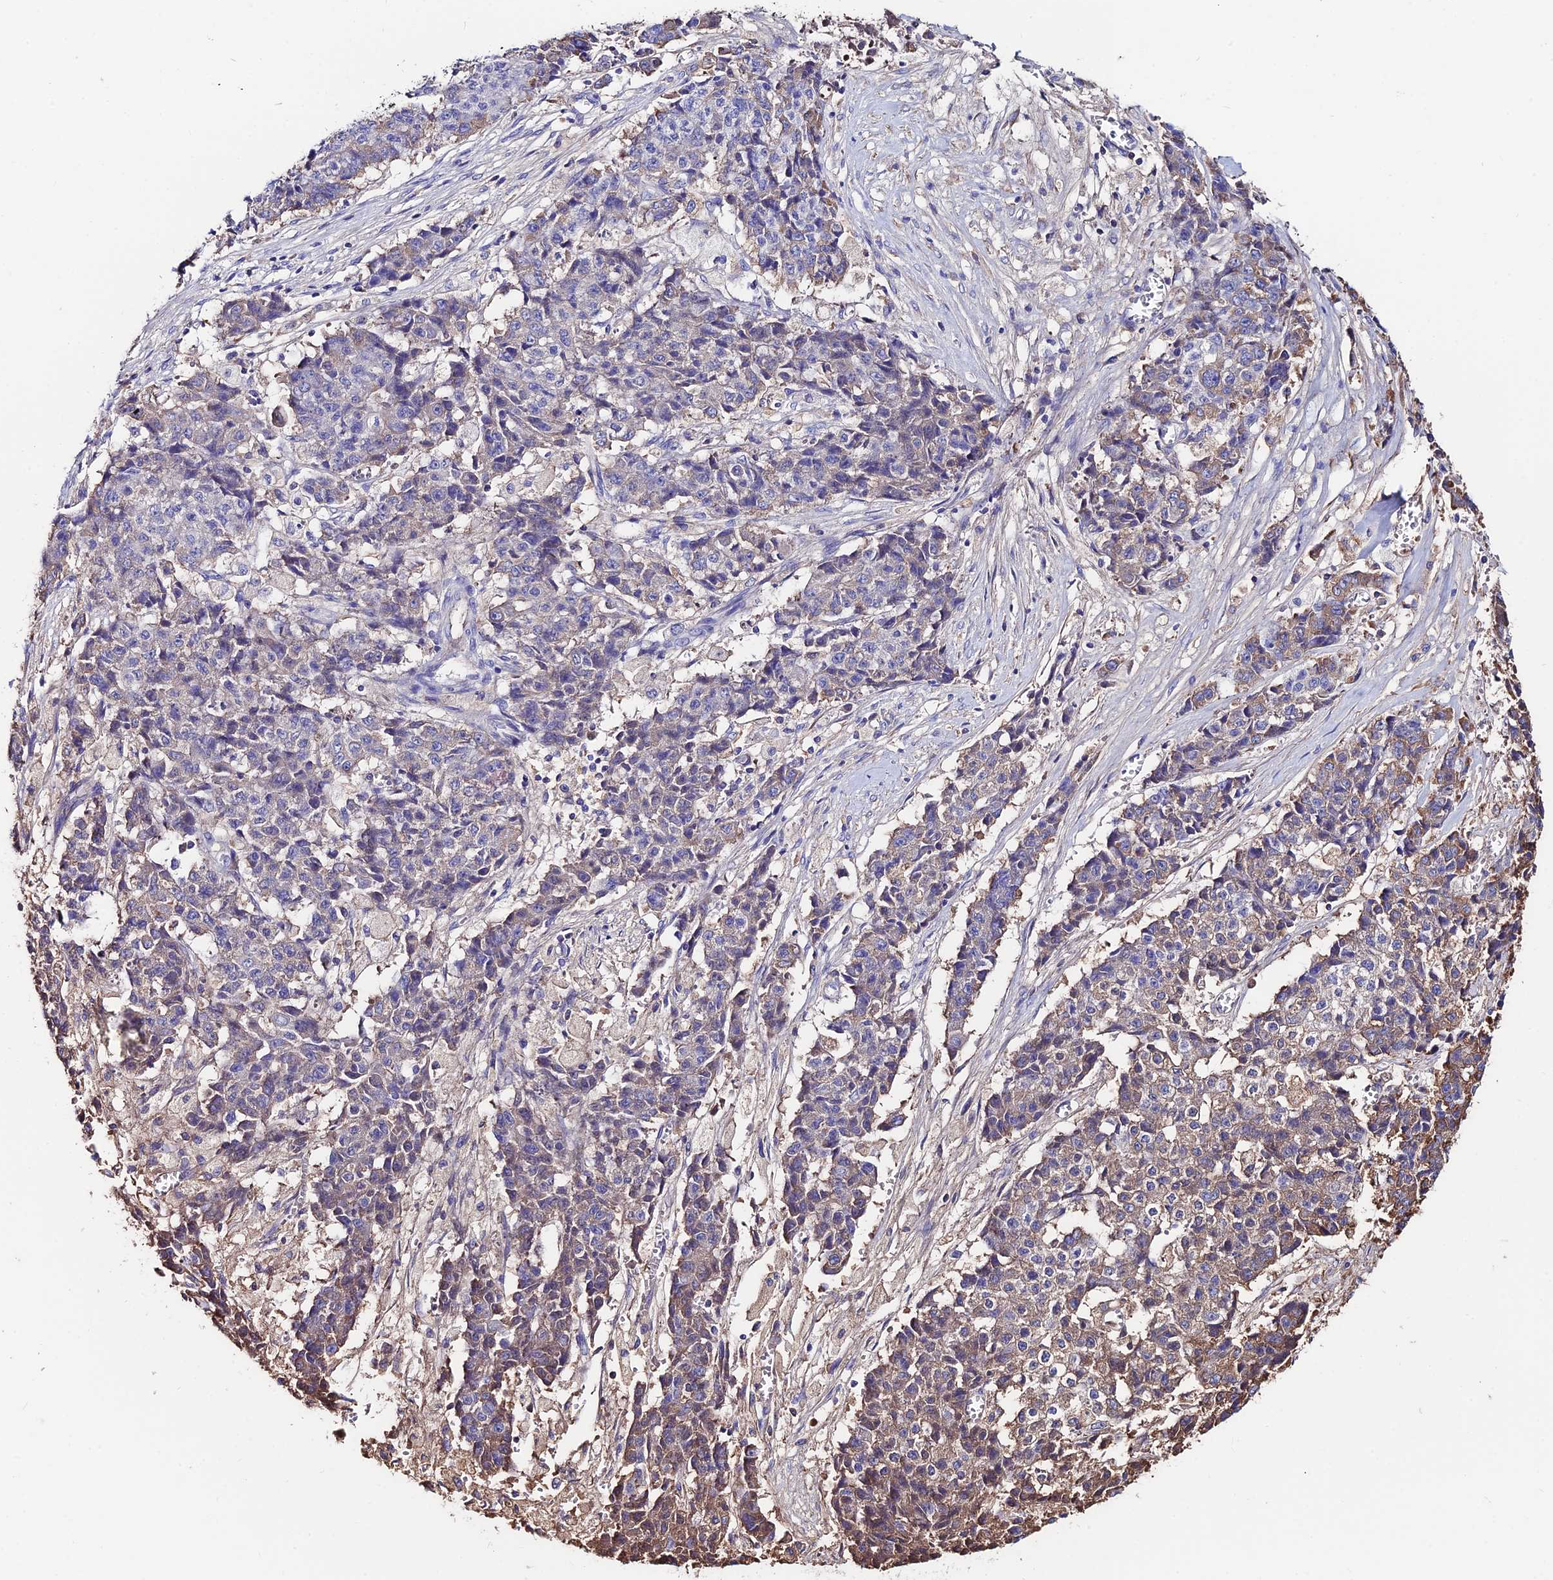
{"staining": {"intensity": "weak", "quantity": "<25%", "location": "cytoplasmic/membranous"}, "tissue": "ovarian cancer", "cell_type": "Tumor cells", "image_type": "cancer", "snomed": [{"axis": "morphology", "description": "Carcinoma, endometroid"}, {"axis": "topography", "description": "Ovary"}], "caption": "Immunohistochemical staining of endometroid carcinoma (ovarian) reveals no significant positivity in tumor cells.", "gene": "SLC25A16", "patient": {"sex": "female", "age": 42}}